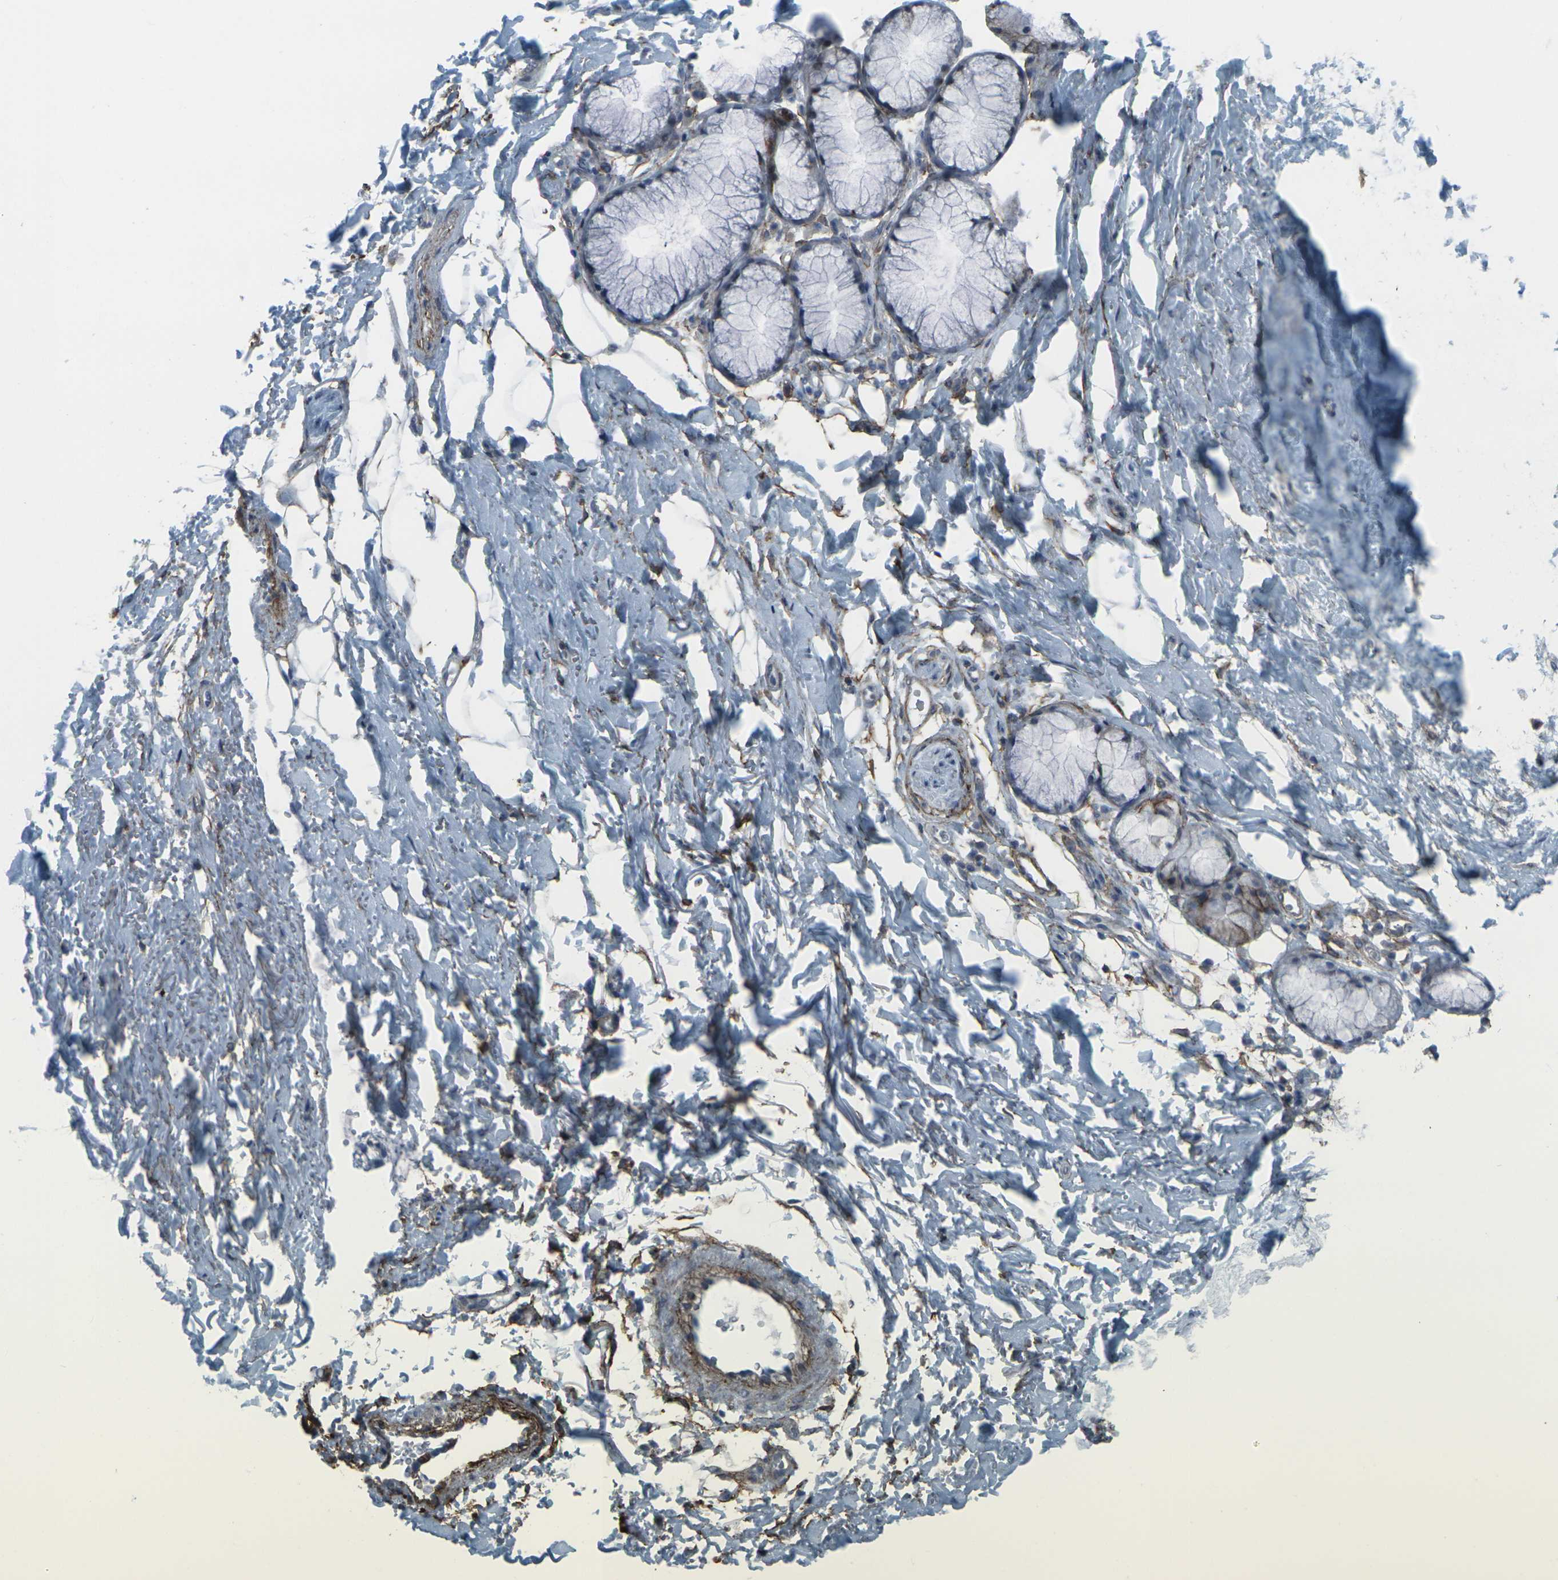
{"staining": {"intensity": "negative", "quantity": "none", "location": "none"}, "tissue": "adipose tissue", "cell_type": "Adipocytes", "image_type": "normal", "snomed": [{"axis": "morphology", "description": "Normal tissue, NOS"}, {"axis": "topography", "description": "Cartilage tissue"}, {"axis": "topography", "description": "Bronchus"}], "caption": "Human adipose tissue stained for a protein using immunohistochemistry (IHC) demonstrates no positivity in adipocytes.", "gene": "CDH11", "patient": {"sex": "female", "age": 73}}